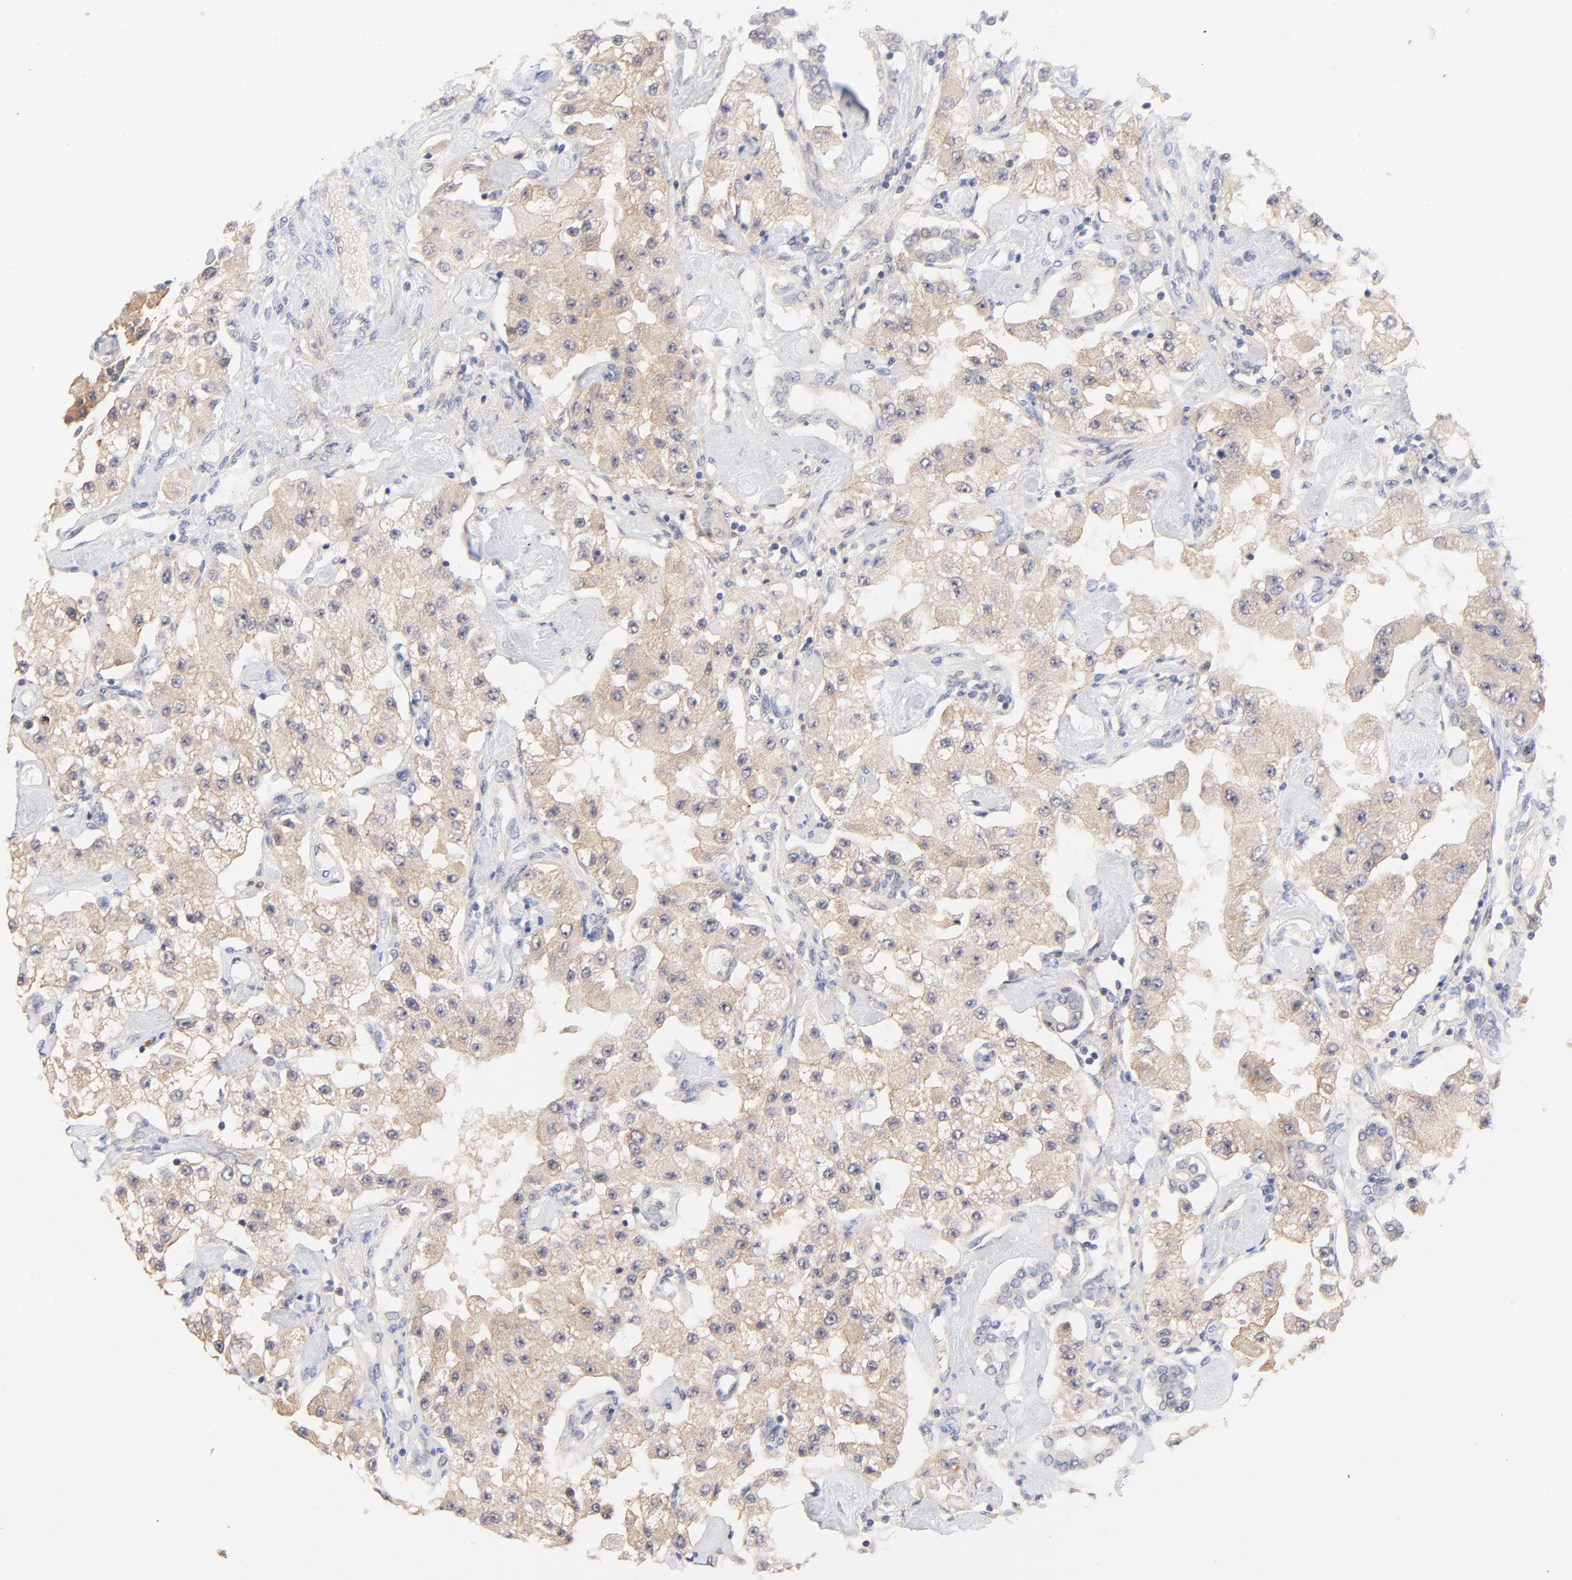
{"staining": {"intensity": "moderate", "quantity": ">75%", "location": "cytoplasmic/membranous"}, "tissue": "carcinoid", "cell_type": "Tumor cells", "image_type": "cancer", "snomed": [{"axis": "morphology", "description": "Carcinoid, malignant, NOS"}, {"axis": "topography", "description": "Pancreas"}], "caption": "There is medium levels of moderate cytoplasmic/membranous staining in tumor cells of malignant carcinoid, as demonstrated by immunohistochemical staining (brown color).", "gene": "PTK7", "patient": {"sex": "male", "age": 41}}